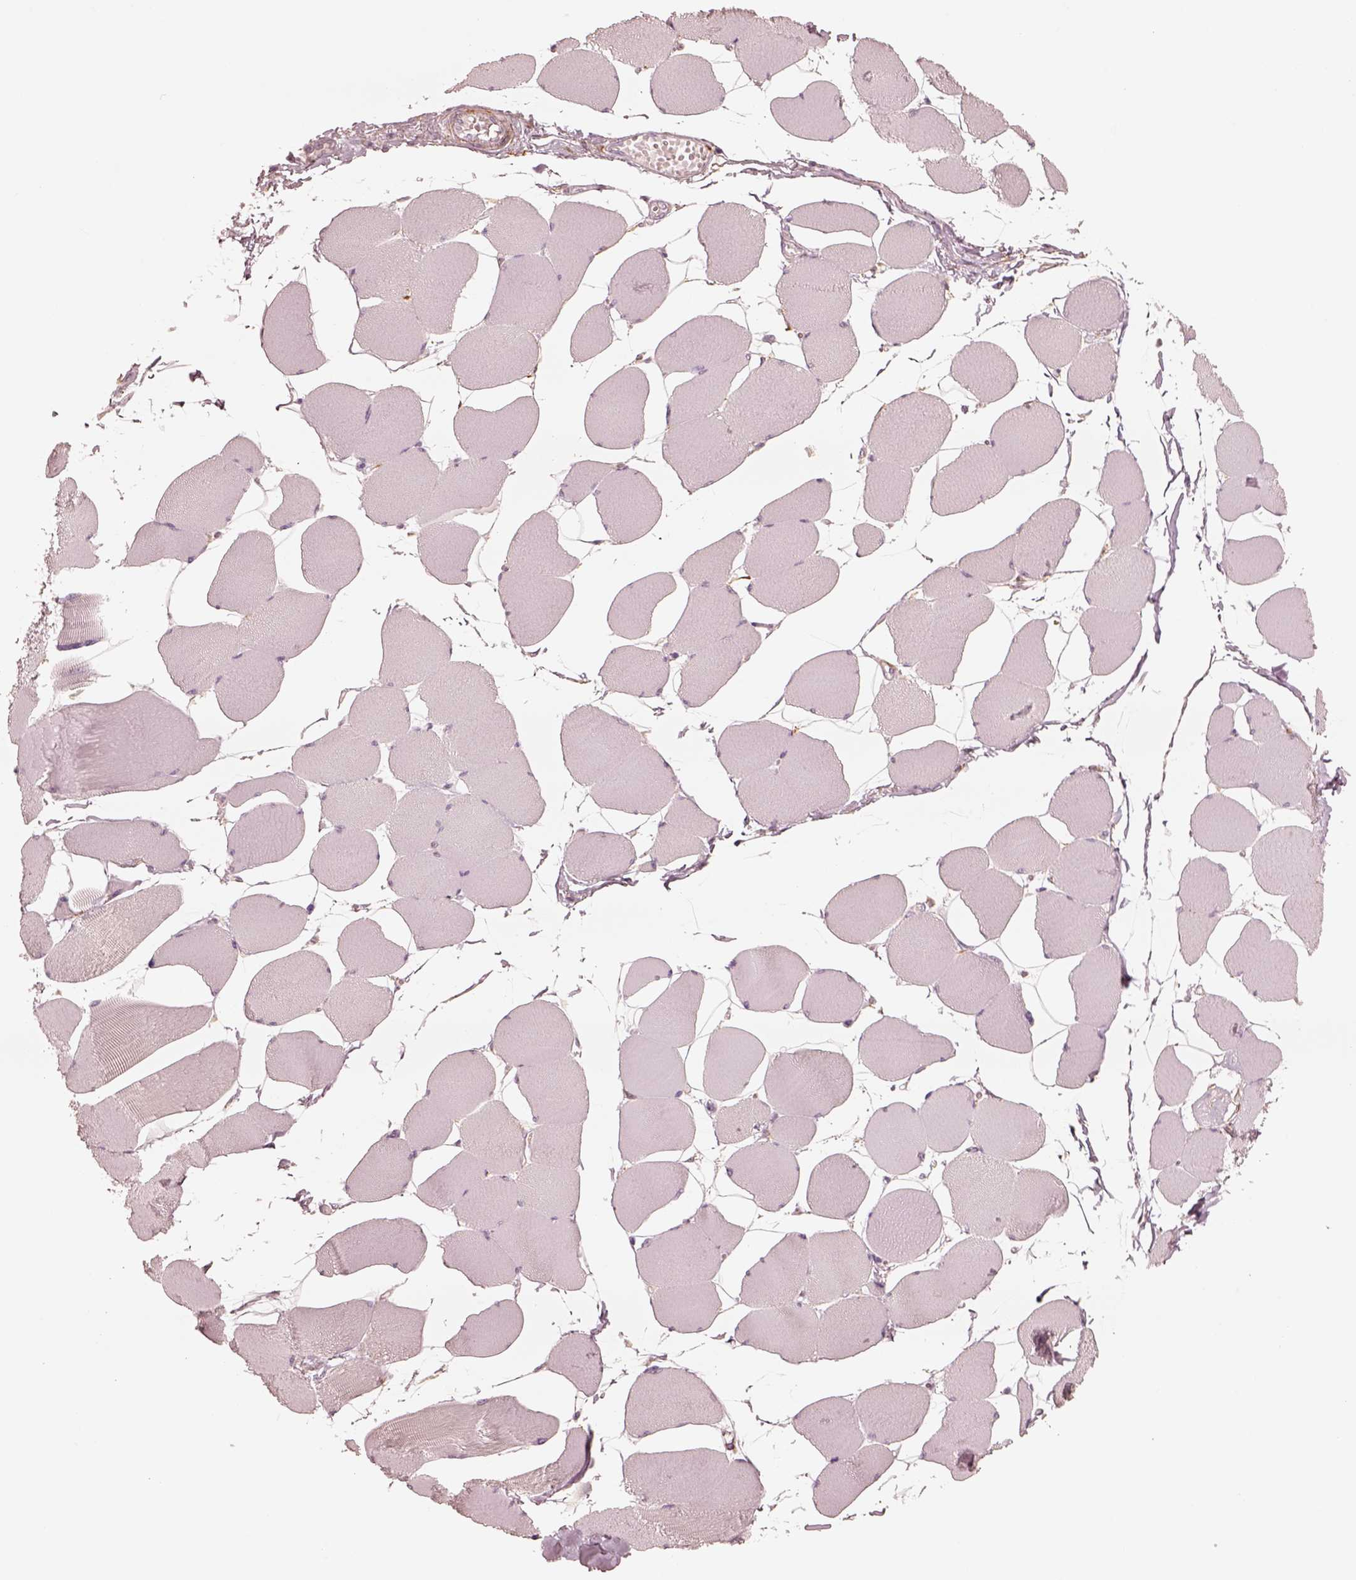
{"staining": {"intensity": "negative", "quantity": "none", "location": "none"}, "tissue": "skeletal muscle", "cell_type": "Myocytes", "image_type": "normal", "snomed": [{"axis": "morphology", "description": "Normal tissue, NOS"}, {"axis": "topography", "description": "Skeletal muscle"}], "caption": "Normal skeletal muscle was stained to show a protein in brown. There is no significant expression in myocytes. The staining was performed using DAB to visualize the protein expression in brown, while the nuclei were stained in blue with hematoxylin (Magnification: 20x).", "gene": "DNAAF9", "patient": {"sex": "female", "age": 75}}